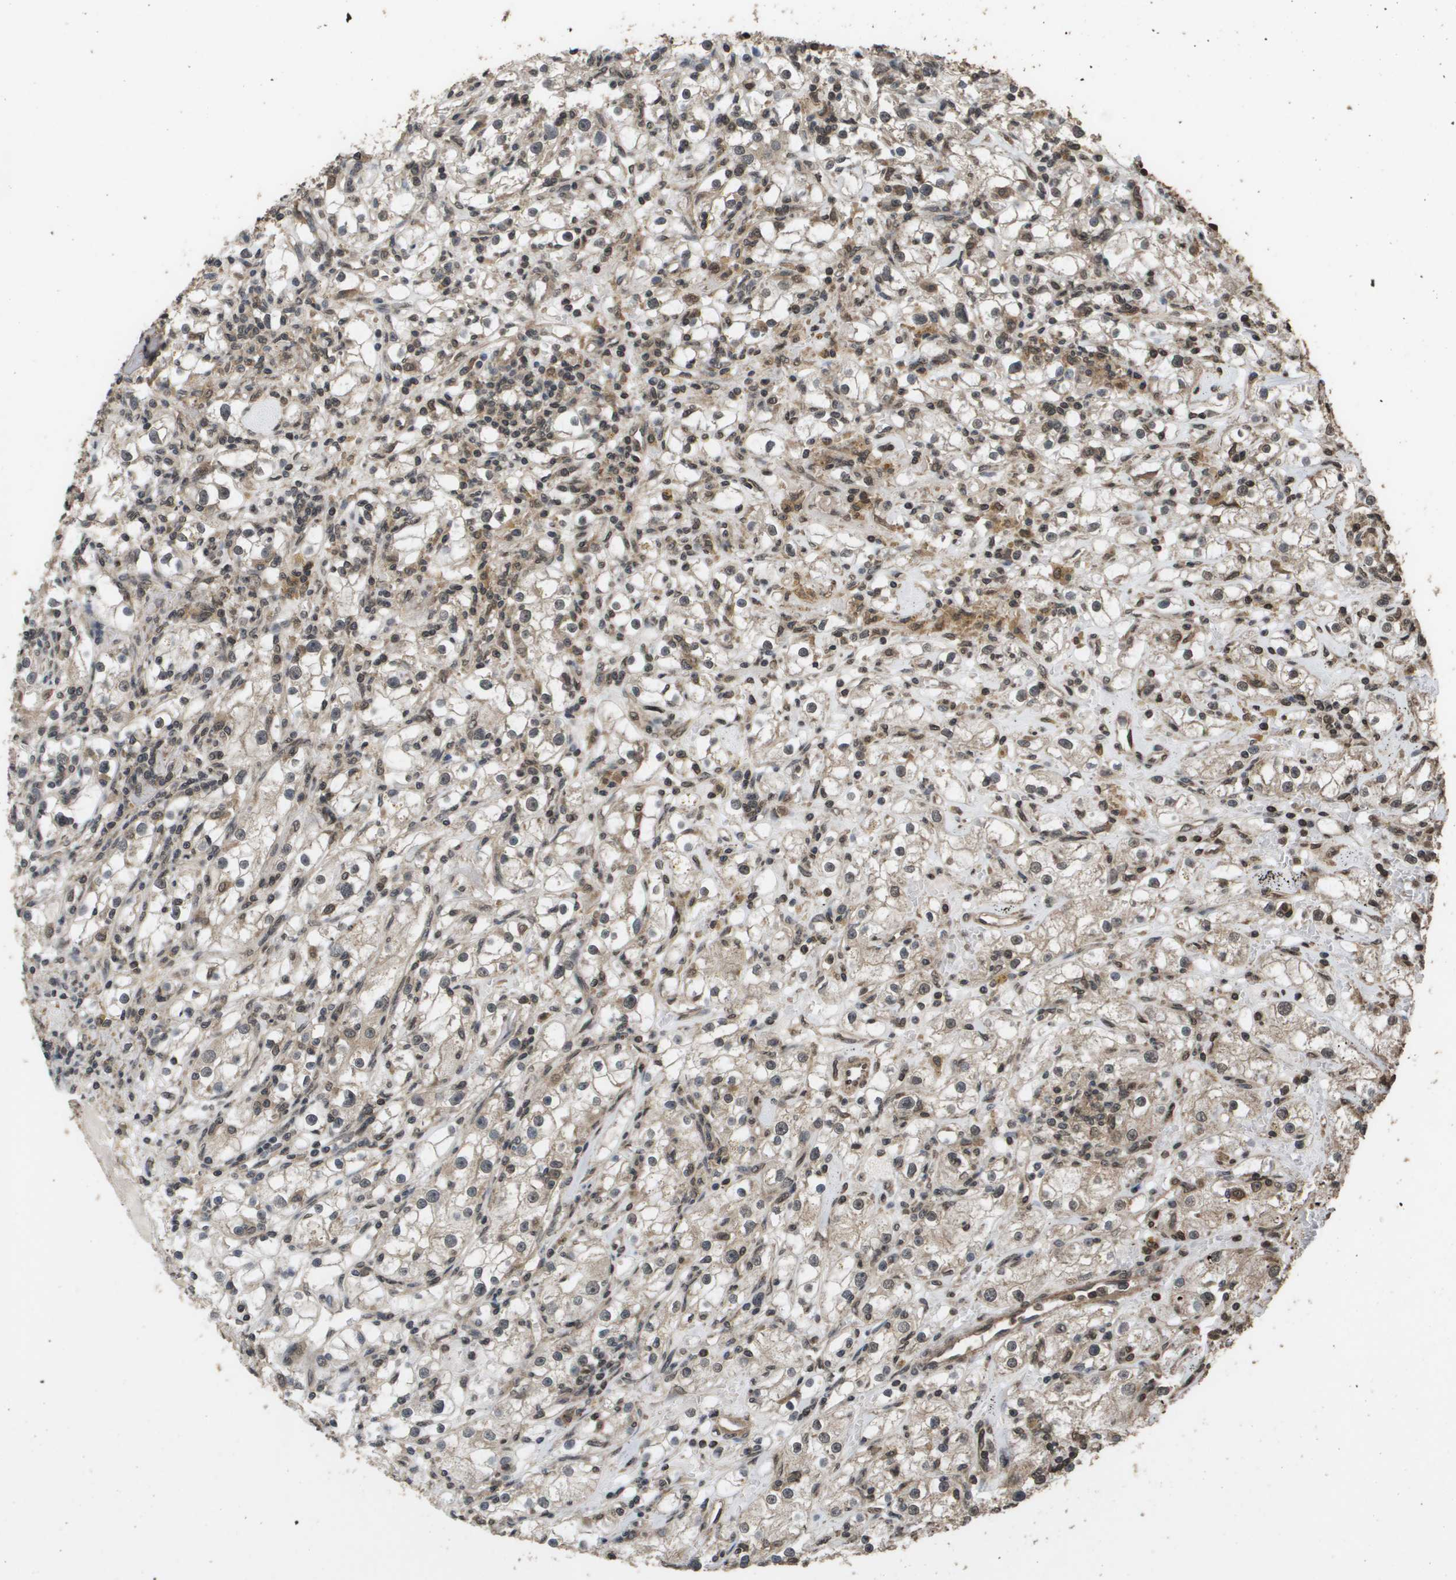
{"staining": {"intensity": "moderate", "quantity": "<25%", "location": "cytoplasmic/membranous,nuclear"}, "tissue": "renal cancer", "cell_type": "Tumor cells", "image_type": "cancer", "snomed": [{"axis": "morphology", "description": "Adenocarcinoma, NOS"}, {"axis": "topography", "description": "Kidney"}], "caption": "Renal adenocarcinoma stained with DAB (3,3'-diaminobenzidine) immunohistochemistry (IHC) demonstrates low levels of moderate cytoplasmic/membranous and nuclear staining in approximately <25% of tumor cells.", "gene": "AXIN2", "patient": {"sex": "male", "age": 56}}